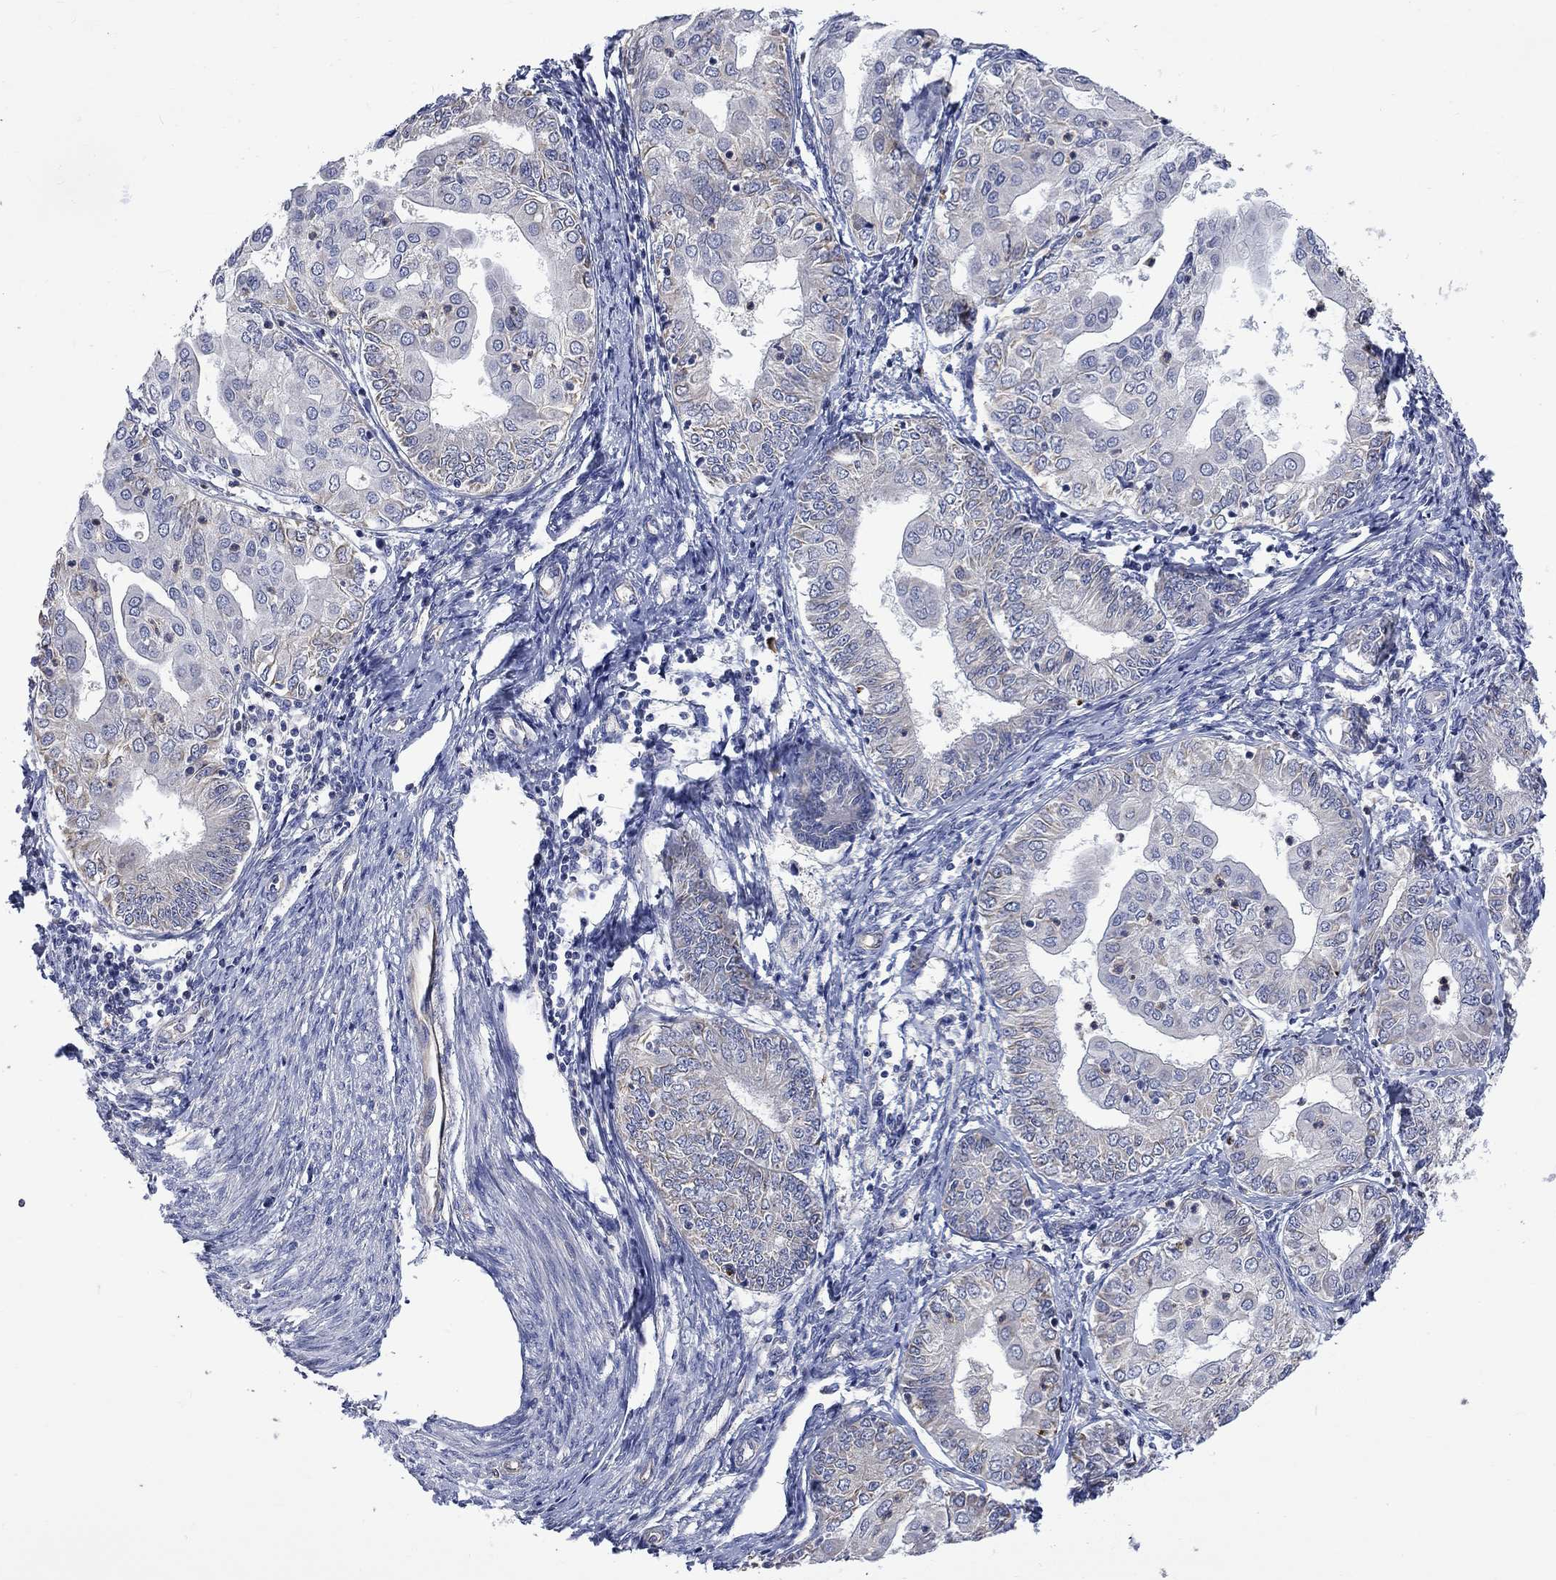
{"staining": {"intensity": "weak", "quantity": "<25%", "location": "cytoplasmic/membranous"}, "tissue": "endometrial cancer", "cell_type": "Tumor cells", "image_type": "cancer", "snomed": [{"axis": "morphology", "description": "Adenocarcinoma, NOS"}, {"axis": "topography", "description": "Endometrium"}], "caption": "Adenocarcinoma (endometrial) was stained to show a protein in brown. There is no significant staining in tumor cells.", "gene": "CAMKK2", "patient": {"sex": "female", "age": 68}}